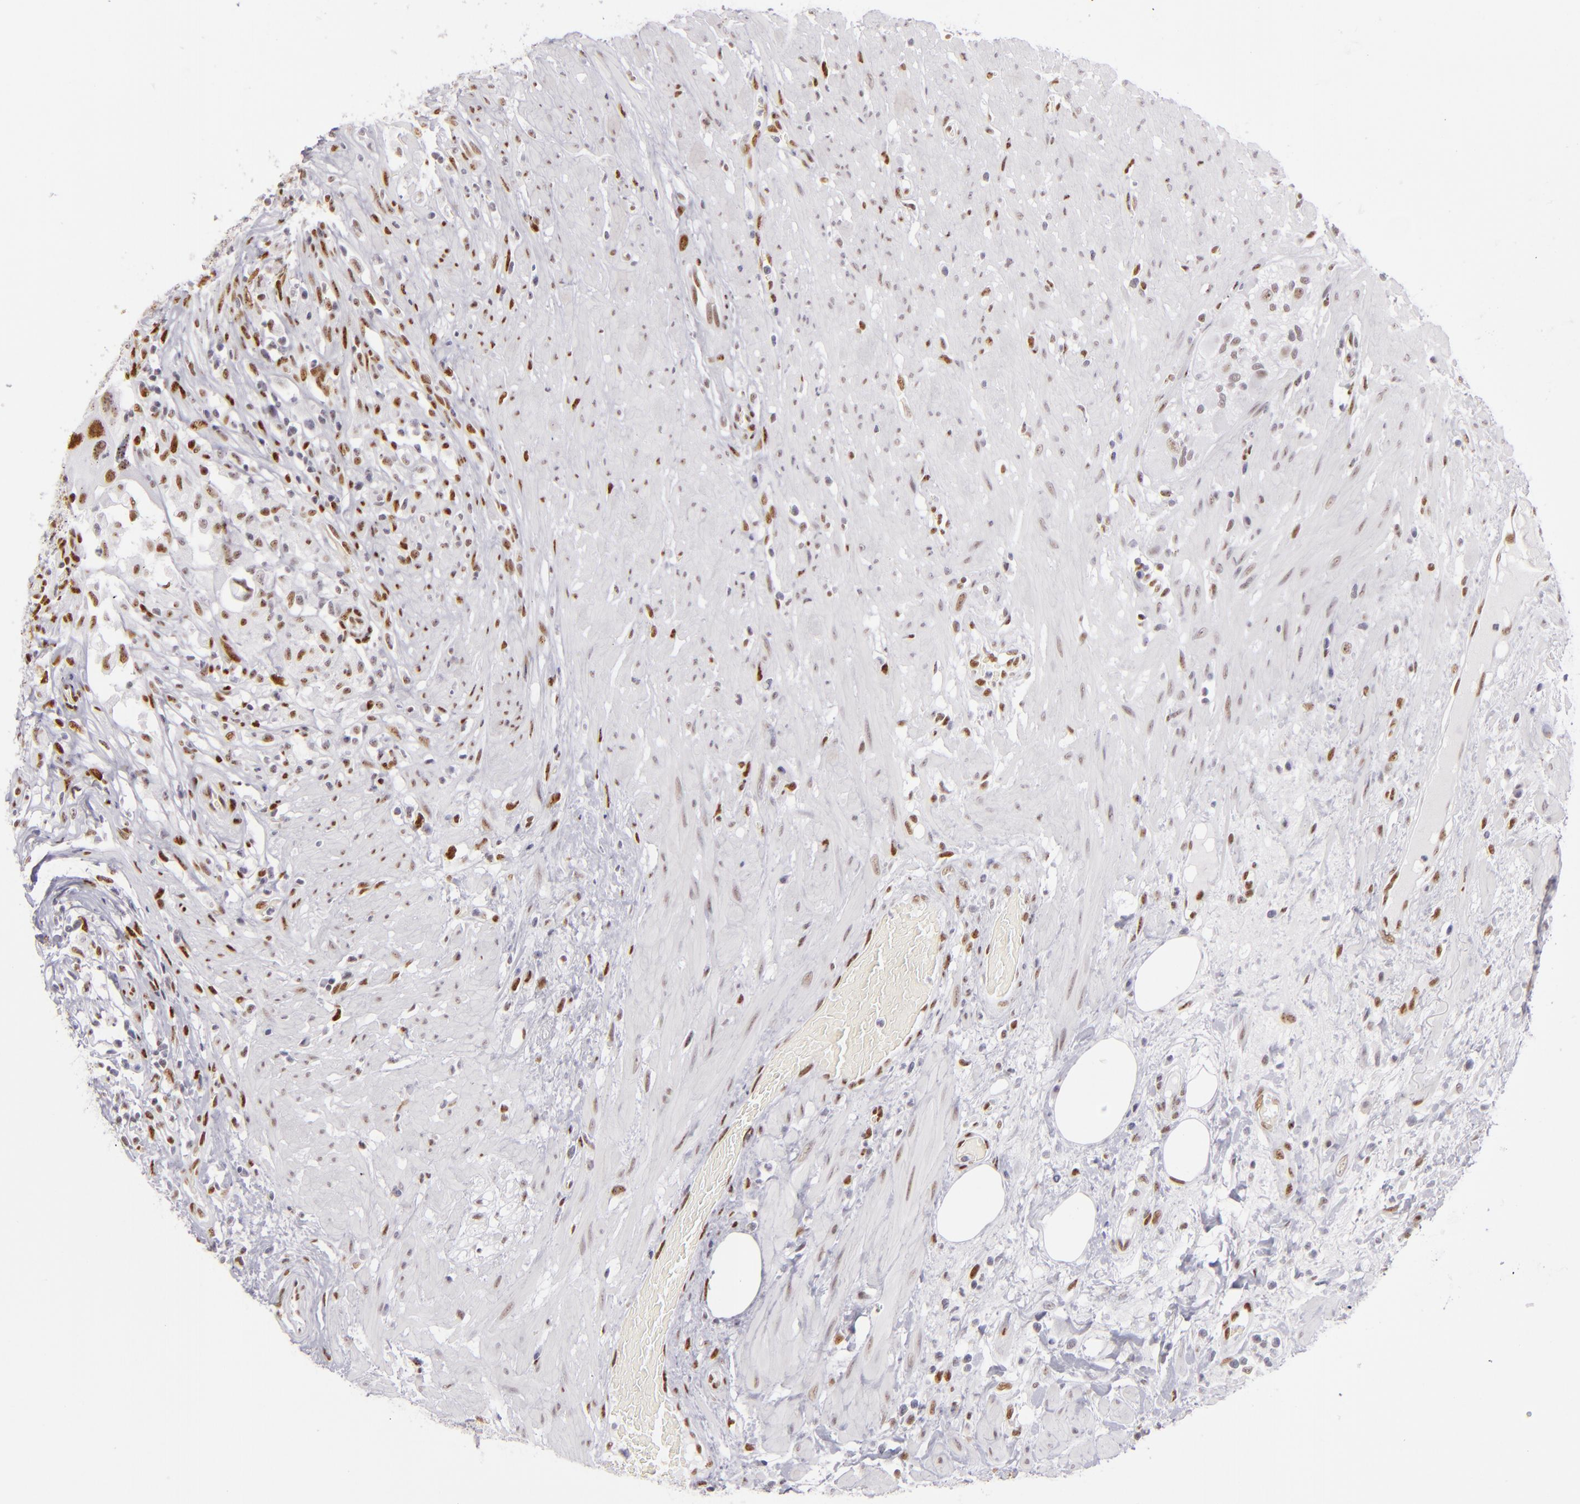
{"staining": {"intensity": "strong", "quantity": "25%-75%", "location": "nuclear"}, "tissue": "colorectal cancer", "cell_type": "Tumor cells", "image_type": "cancer", "snomed": [{"axis": "morphology", "description": "Adenocarcinoma, NOS"}, {"axis": "topography", "description": "Rectum"}], "caption": "A brown stain highlights strong nuclear positivity of a protein in colorectal cancer tumor cells. The protein is stained brown, and the nuclei are stained in blue (DAB (3,3'-diaminobenzidine) IHC with brightfield microscopy, high magnification).", "gene": "TOP3A", "patient": {"sex": "male", "age": 53}}